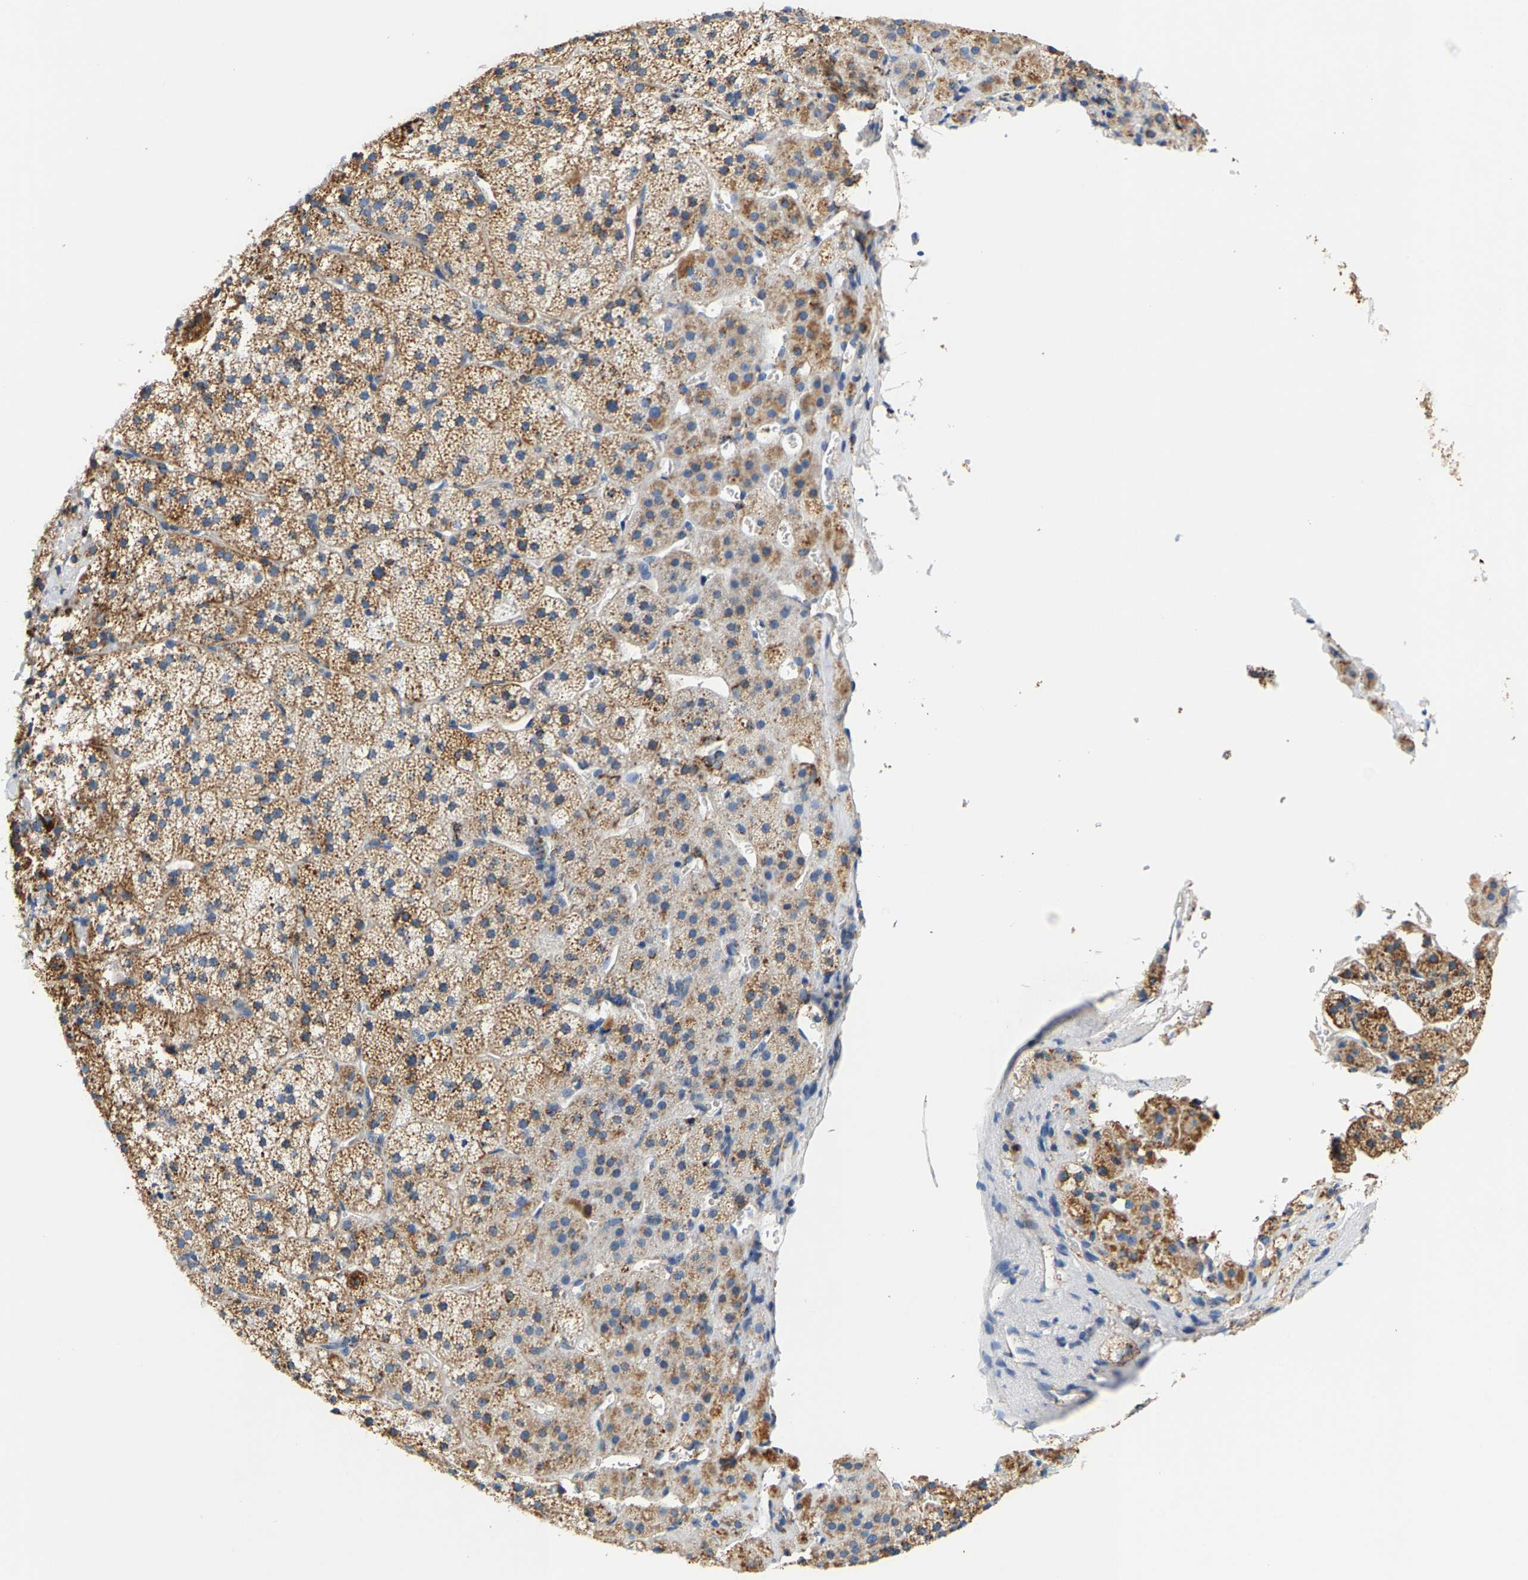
{"staining": {"intensity": "moderate", "quantity": ">75%", "location": "cytoplasmic/membranous"}, "tissue": "adrenal gland", "cell_type": "Glandular cells", "image_type": "normal", "snomed": [{"axis": "morphology", "description": "Normal tissue, NOS"}, {"axis": "topography", "description": "Adrenal gland"}], "caption": "Immunohistochemical staining of normal adrenal gland exhibits >75% levels of moderate cytoplasmic/membranous protein staining in approximately >75% of glandular cells.", "gene": "SHMT2", "patient": {"sex": "female", "age": 44}}